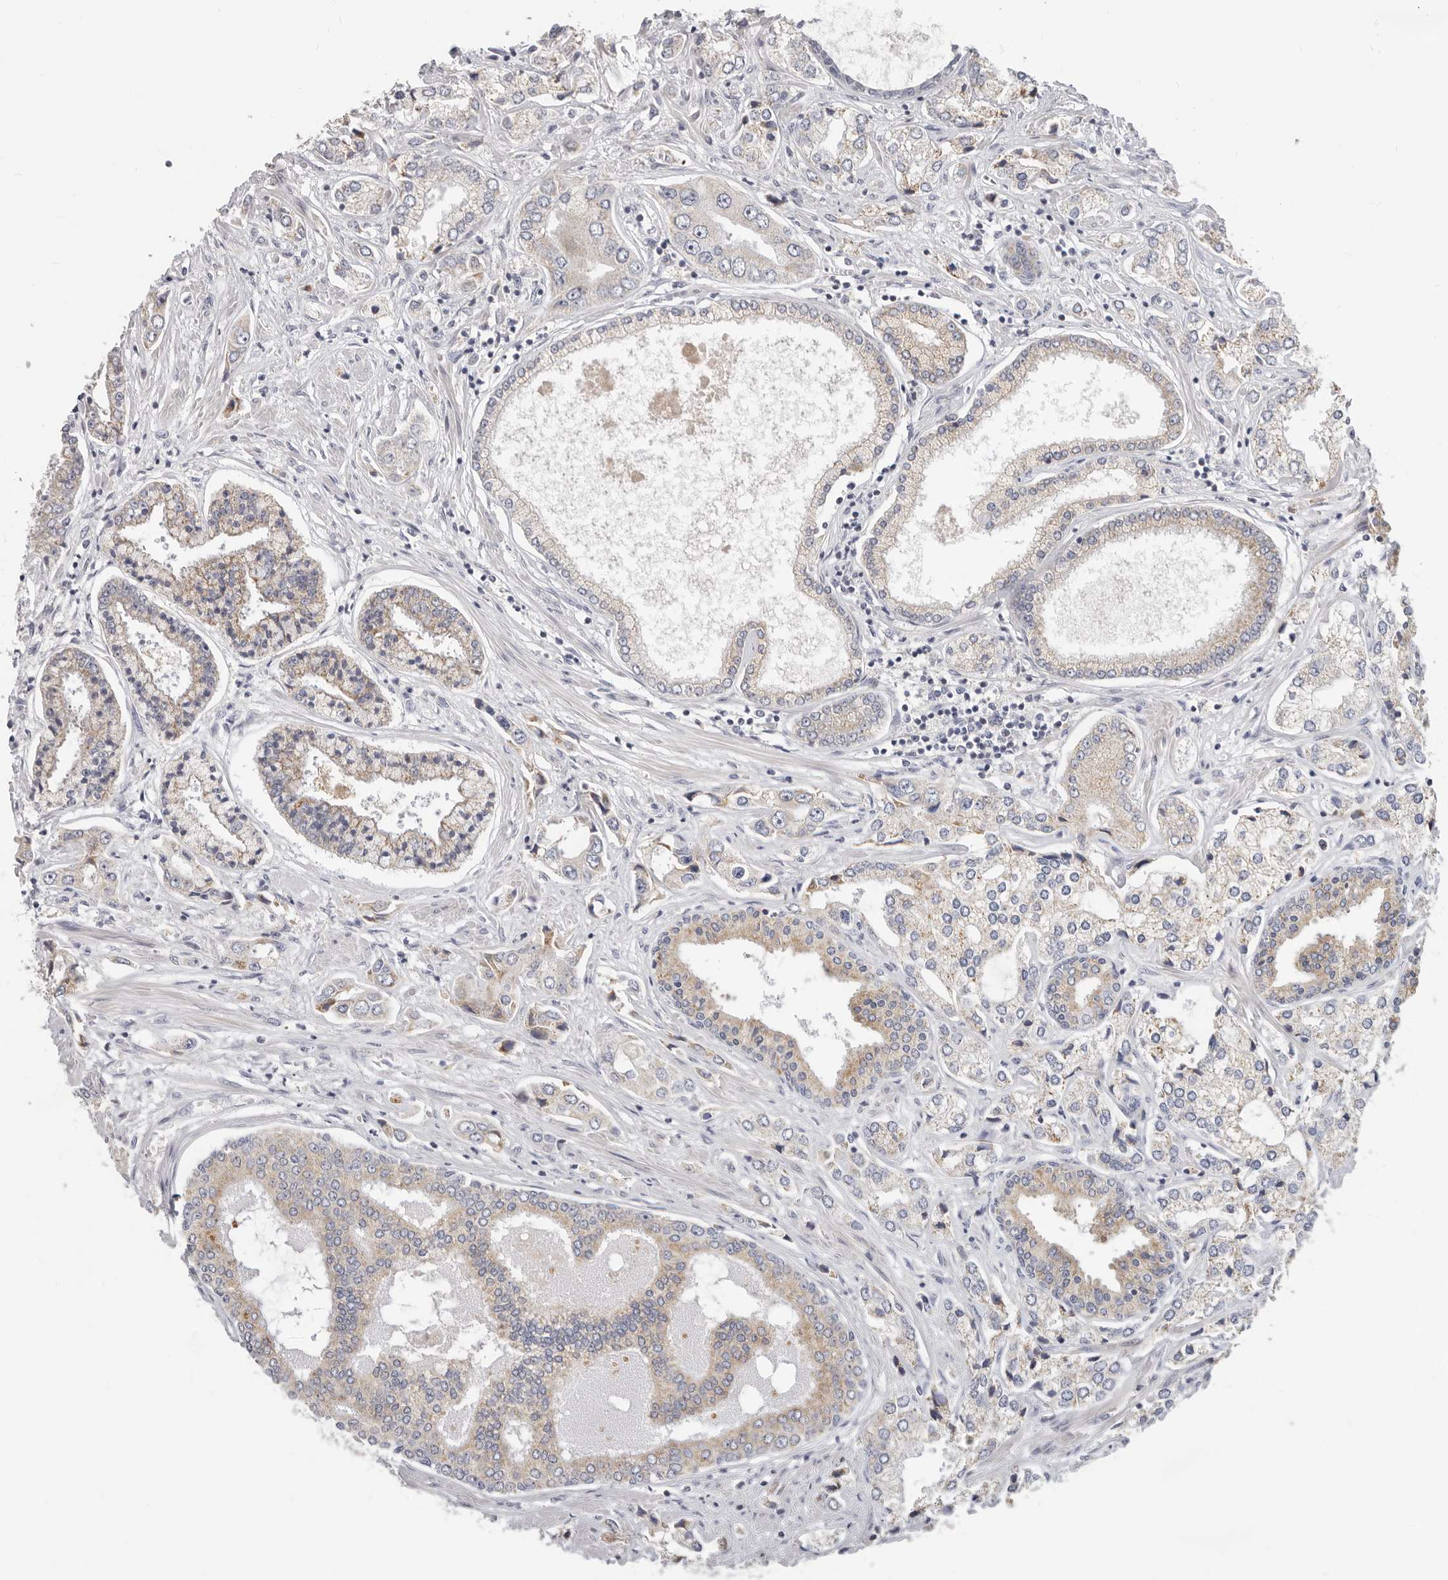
{"staining": {"intensity": "weak", "quantity": "<25%", "location": "cytoplasmic/membranous"}, "tissue": "prostate cancer", "cell_type": "Tumor cells", "image_type": "cancer", "snomed": [{"axis": "morphology", "description": "Adenocarcinoma, High grade"}, {"axis": "topography", "description": "Prostate"}], "caption": "High magnification brightfield microscopy of prostate adenocarcinoma (high-grade) stained with DAB (3,3'-diaminobenzidine) (brown) and counterstained with hematoxylin (blue): tumor cells show no significant staining.", "gene": "TFB2M", "patient": {"sex": "male", "age": 66}}